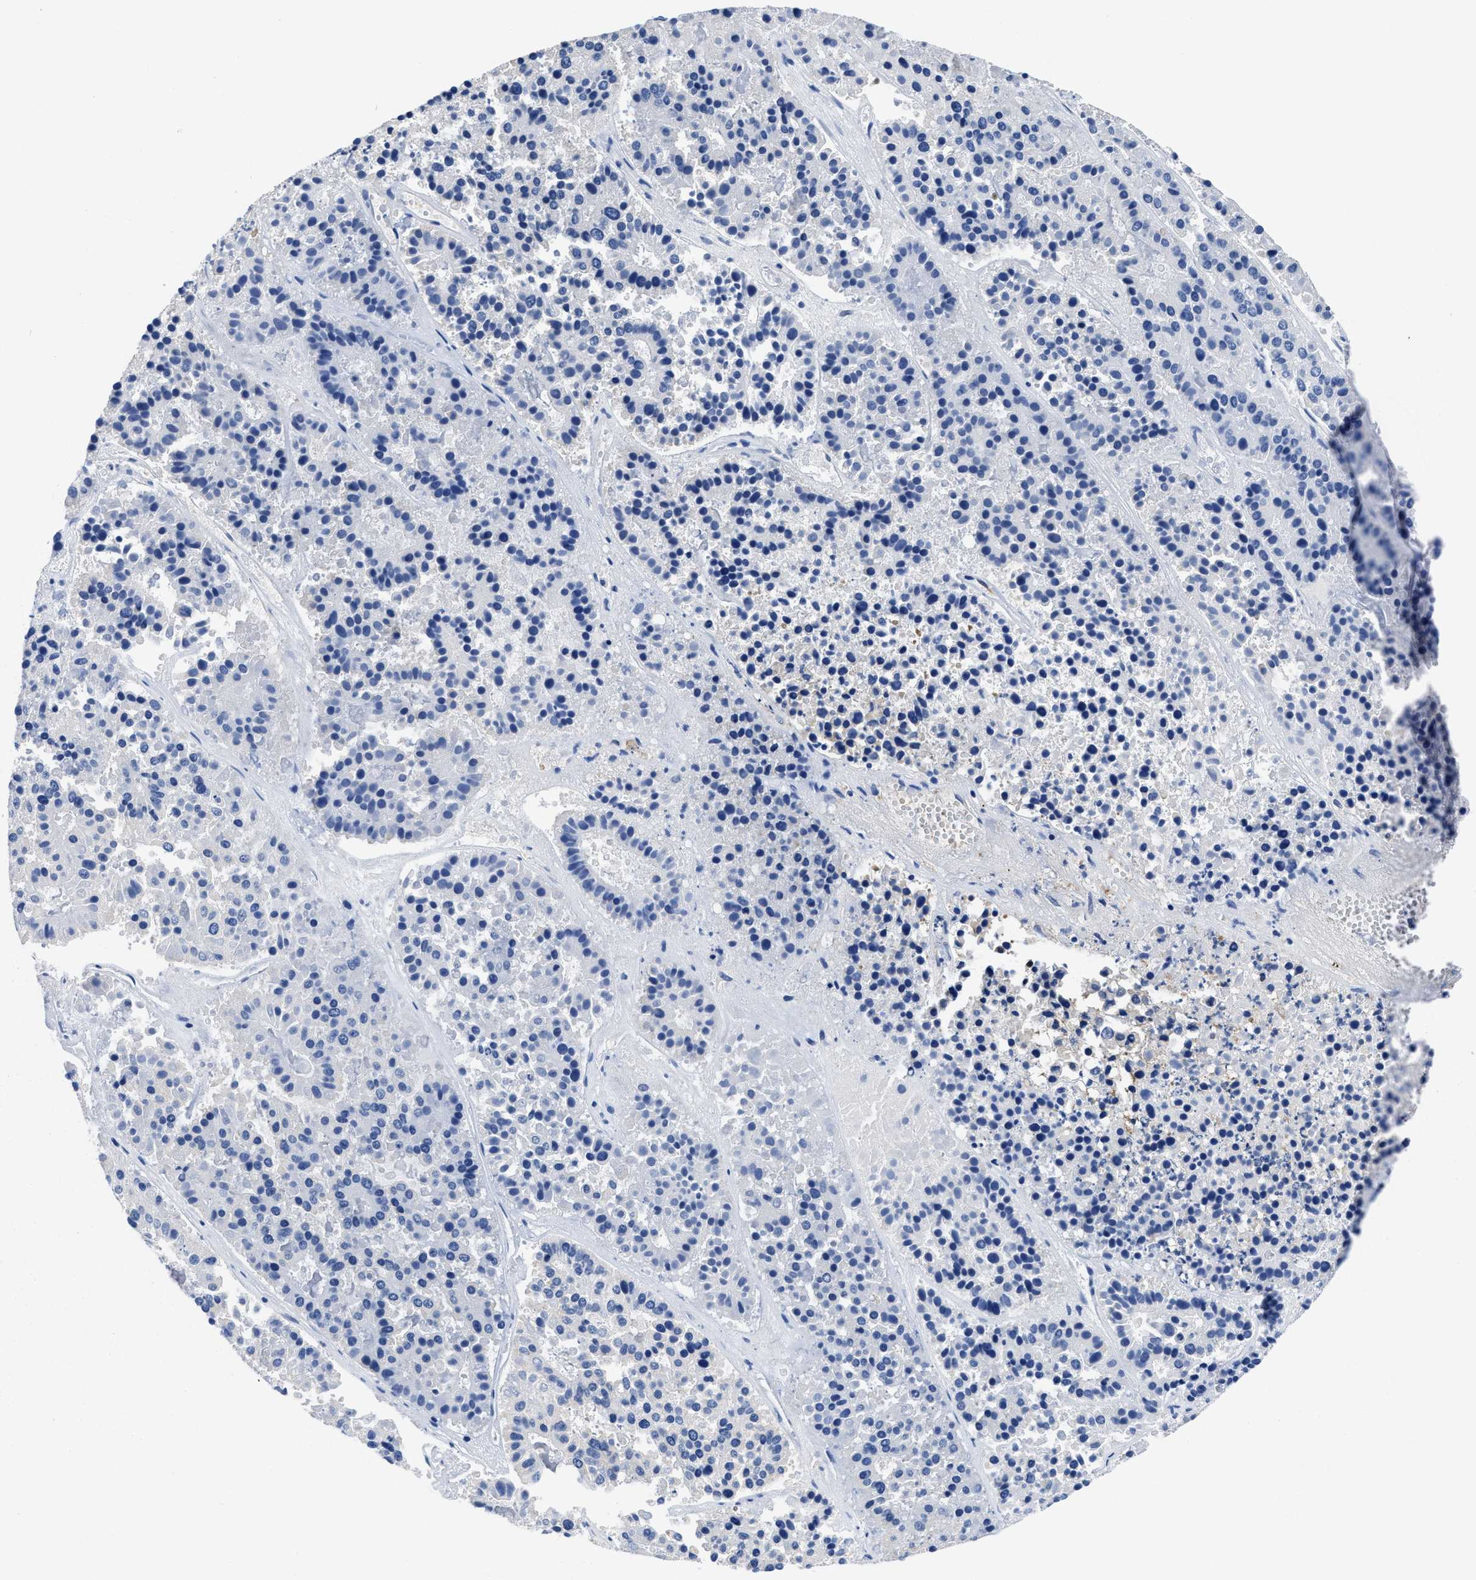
{"staining": {"intensity": "negative", "quantity": "none", "location": "none"}, "tissue": "pancreatic cancer", "cell_type": "Tumor cells", "image_type": "cancer", "snomed": [{"axis": "morphology", "description": "Adenocarcinoma, NOS"}, {"axis": "topography", "description": "Pancreas"}], "caption": "Immunohistochemical staining of pancreatic cancer exhibits no significant staining in tumor cells.", "gene": "YARS1", "patient": {"sex": "male", "age": 50}}